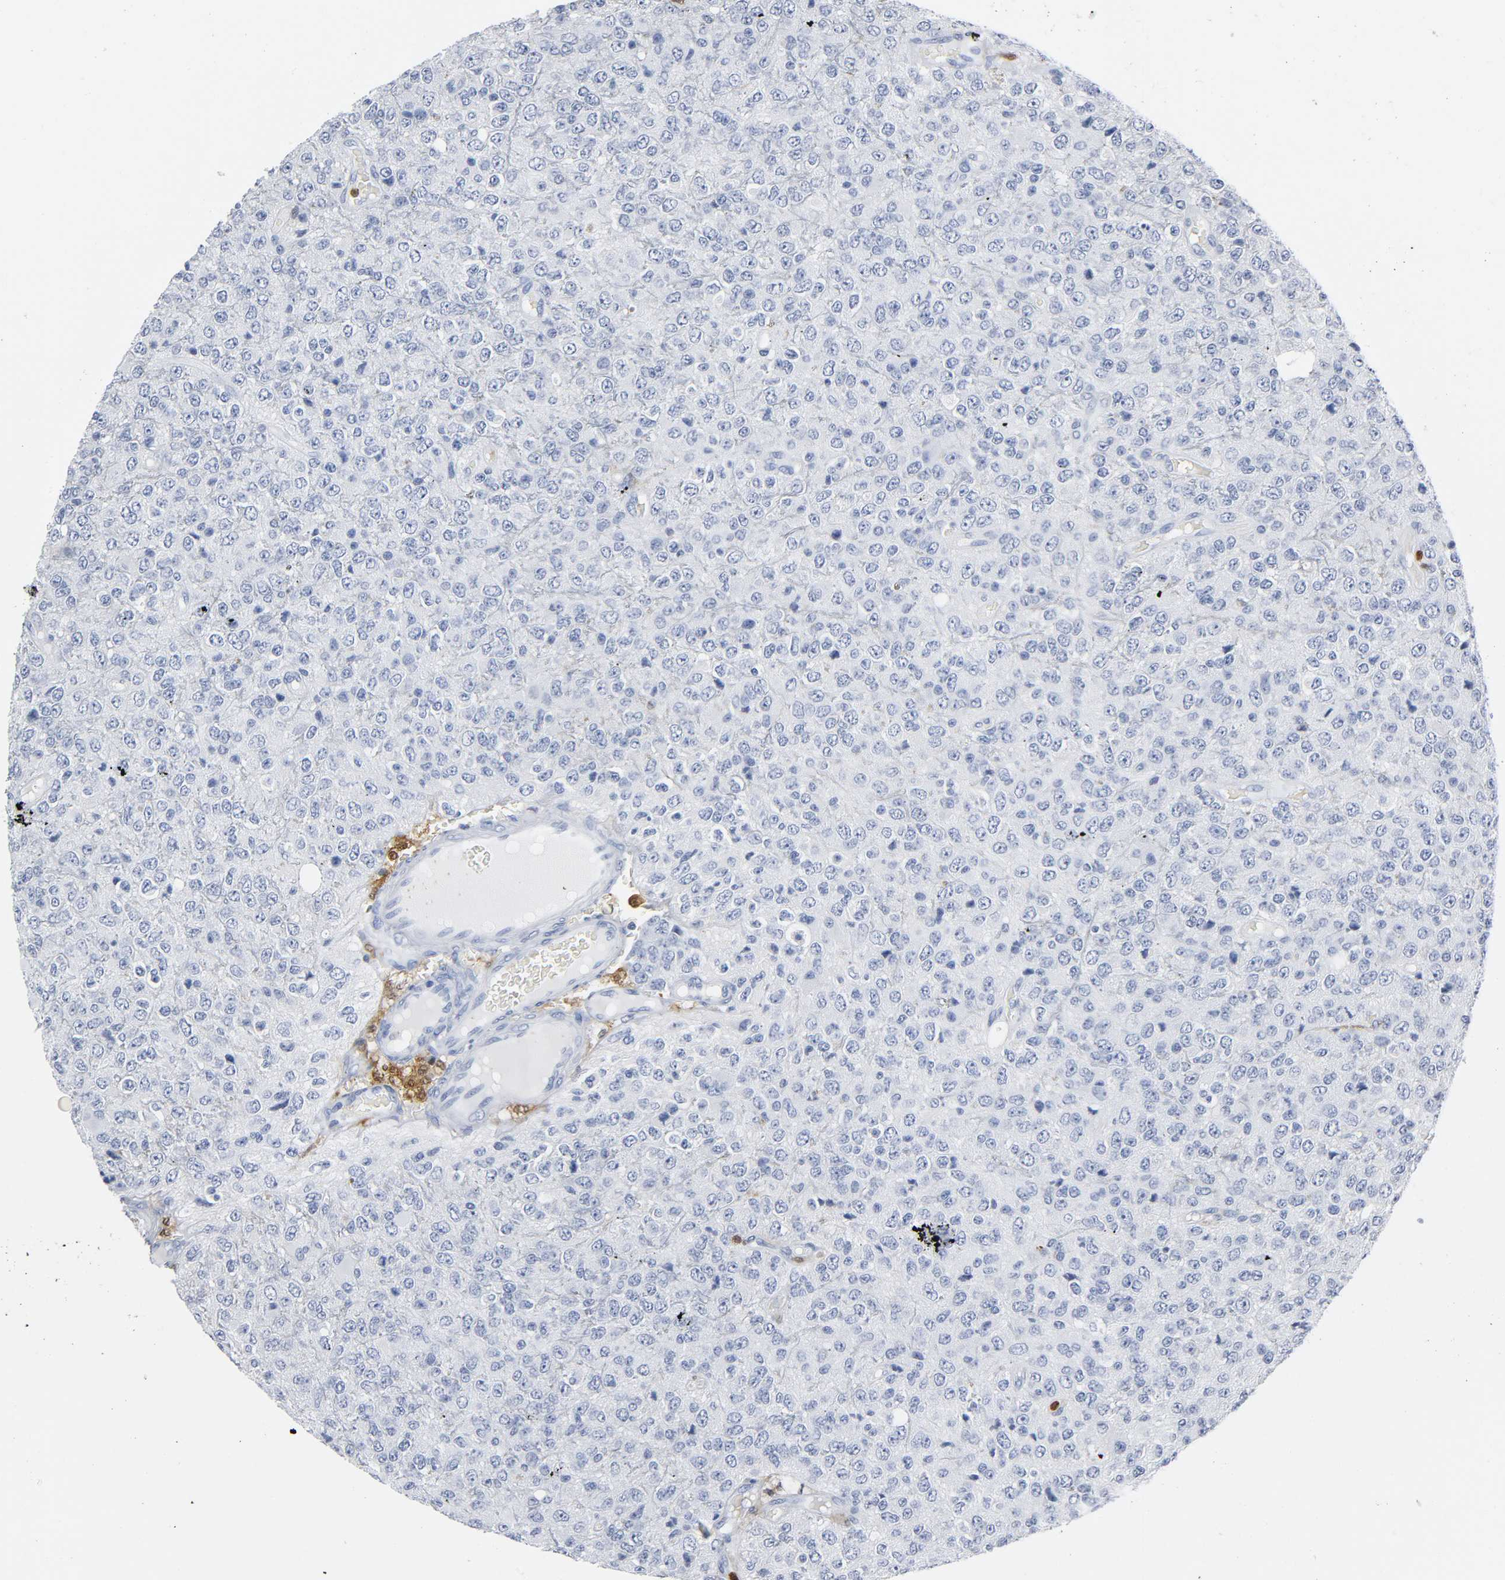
{"staining": {"intensity": "negative", "quantity": "none", "location": "none"}, "tissue": "glioma", "cell_type": "Tumor cells", "image_type": "cancer", "snomed": [{"axis": "morphology", "description": "Glioma, malignant, High grade"}, {"axis": "topography", "description": "pancreas cauda"}], "caption": "Immunohistochemistry of glioma shows no expression in tumor cells.", "gene": "DOK2", "patient": {"sex": "male", "age": 60}}